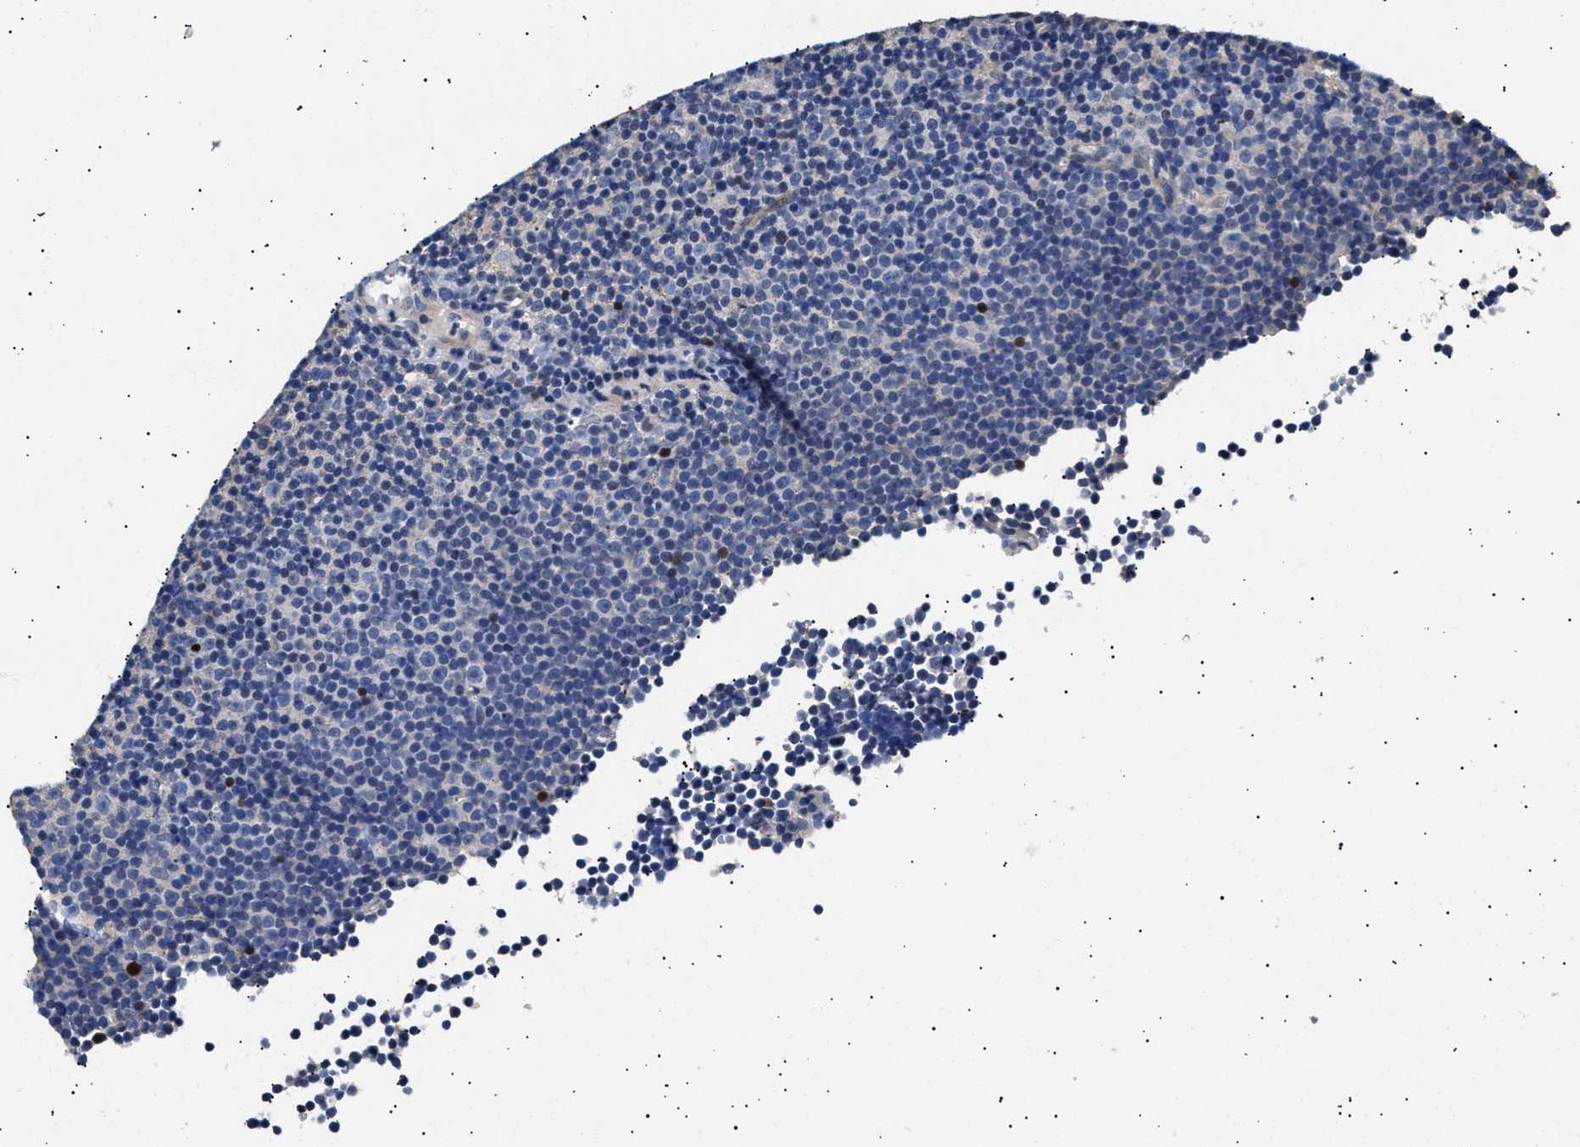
{"staining": {"intensity": "negative", "quantity": "none", "location": "none"}, "tissue": "lymphoma", "cell_type": "Tumor cells", "image_type": "cancer", "snomed": [{"axis": "morphology", "description": "Malignant lymphoma, non-Hodgkin's type, Low grade"}, {"axis": "topography", "description": "Lymph node"}], "caption": "Immunohistochemical staining of human low-grade malignant lymphoma, non-Hodgkin's type displays no significant positivity in tumor cells.", "gene": "HEMGN", "patient": {"sex": "female", "age": 67}}